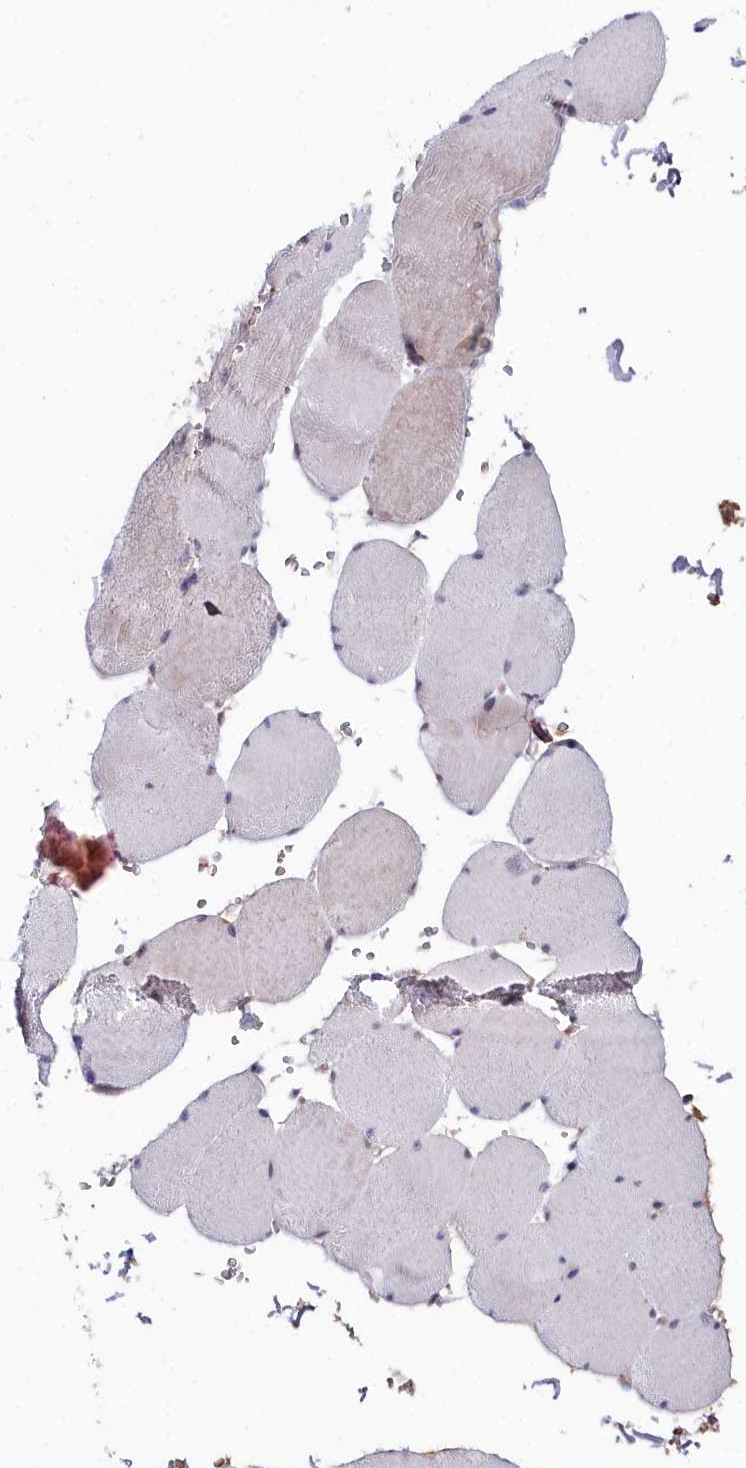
{"staining": {"intensity": "negative", "quantity": "none", "location": "none"}, "tissue": "skeletal muscle", "cell_type": "Myocytes", "image_type": "normal", "snomed": [{"axis": "morphology", "description": "Normal tissue, NOS"}, {"axis": "topography", "description": "Skeletal muscle"}, {"axis": "topography", "description": "Head-Neck"}], "caption": "High magnification brightfield microscopy of normal skeletal muscle stained with DAB (brown) and counterstained with hematoxylin (blue): myocytes show no significant staining. Nuclei are stained in blue.", "gene": "KCTD18", "patient": {"sex": "male", "age": 66}}